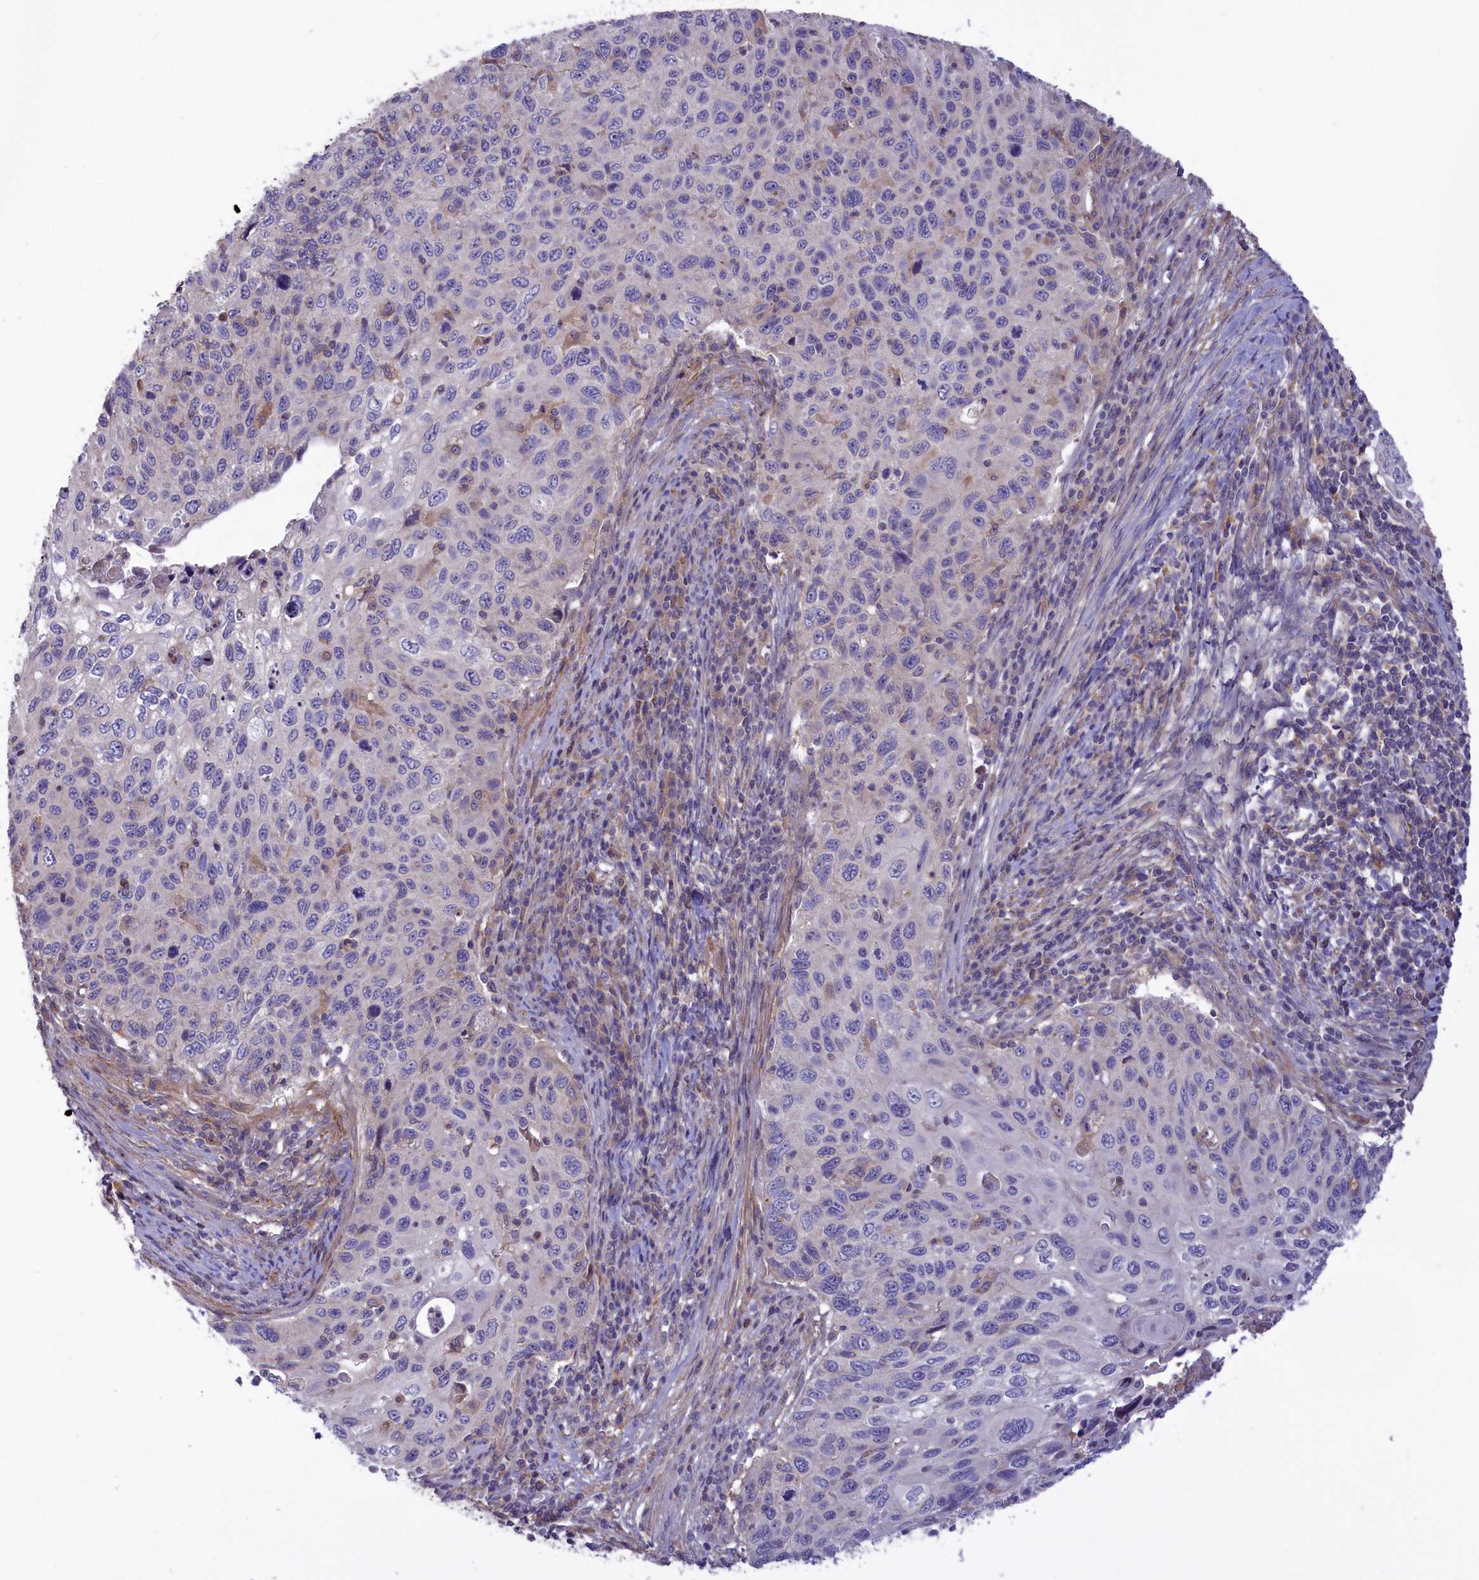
{"staining": {"intensity": "negative", "quantity": "none", "location": "none"}, "tissue": "cervical cancer", "cell_type": "Tumor cells", "image_type": "cancer", "snomed": [{"axis": "morphology", "description": "Squamous cell carcinoma, NOS"}, {"axis": "topography", "description": "Cervix"}], "caption": "DAB immunohistochemical staining of cervical squamous cell carcinoma demonstrates no significant staining in tumor cells.", "gene": "AMDHD2", "patient": {"sex": "female", "age": 70}}